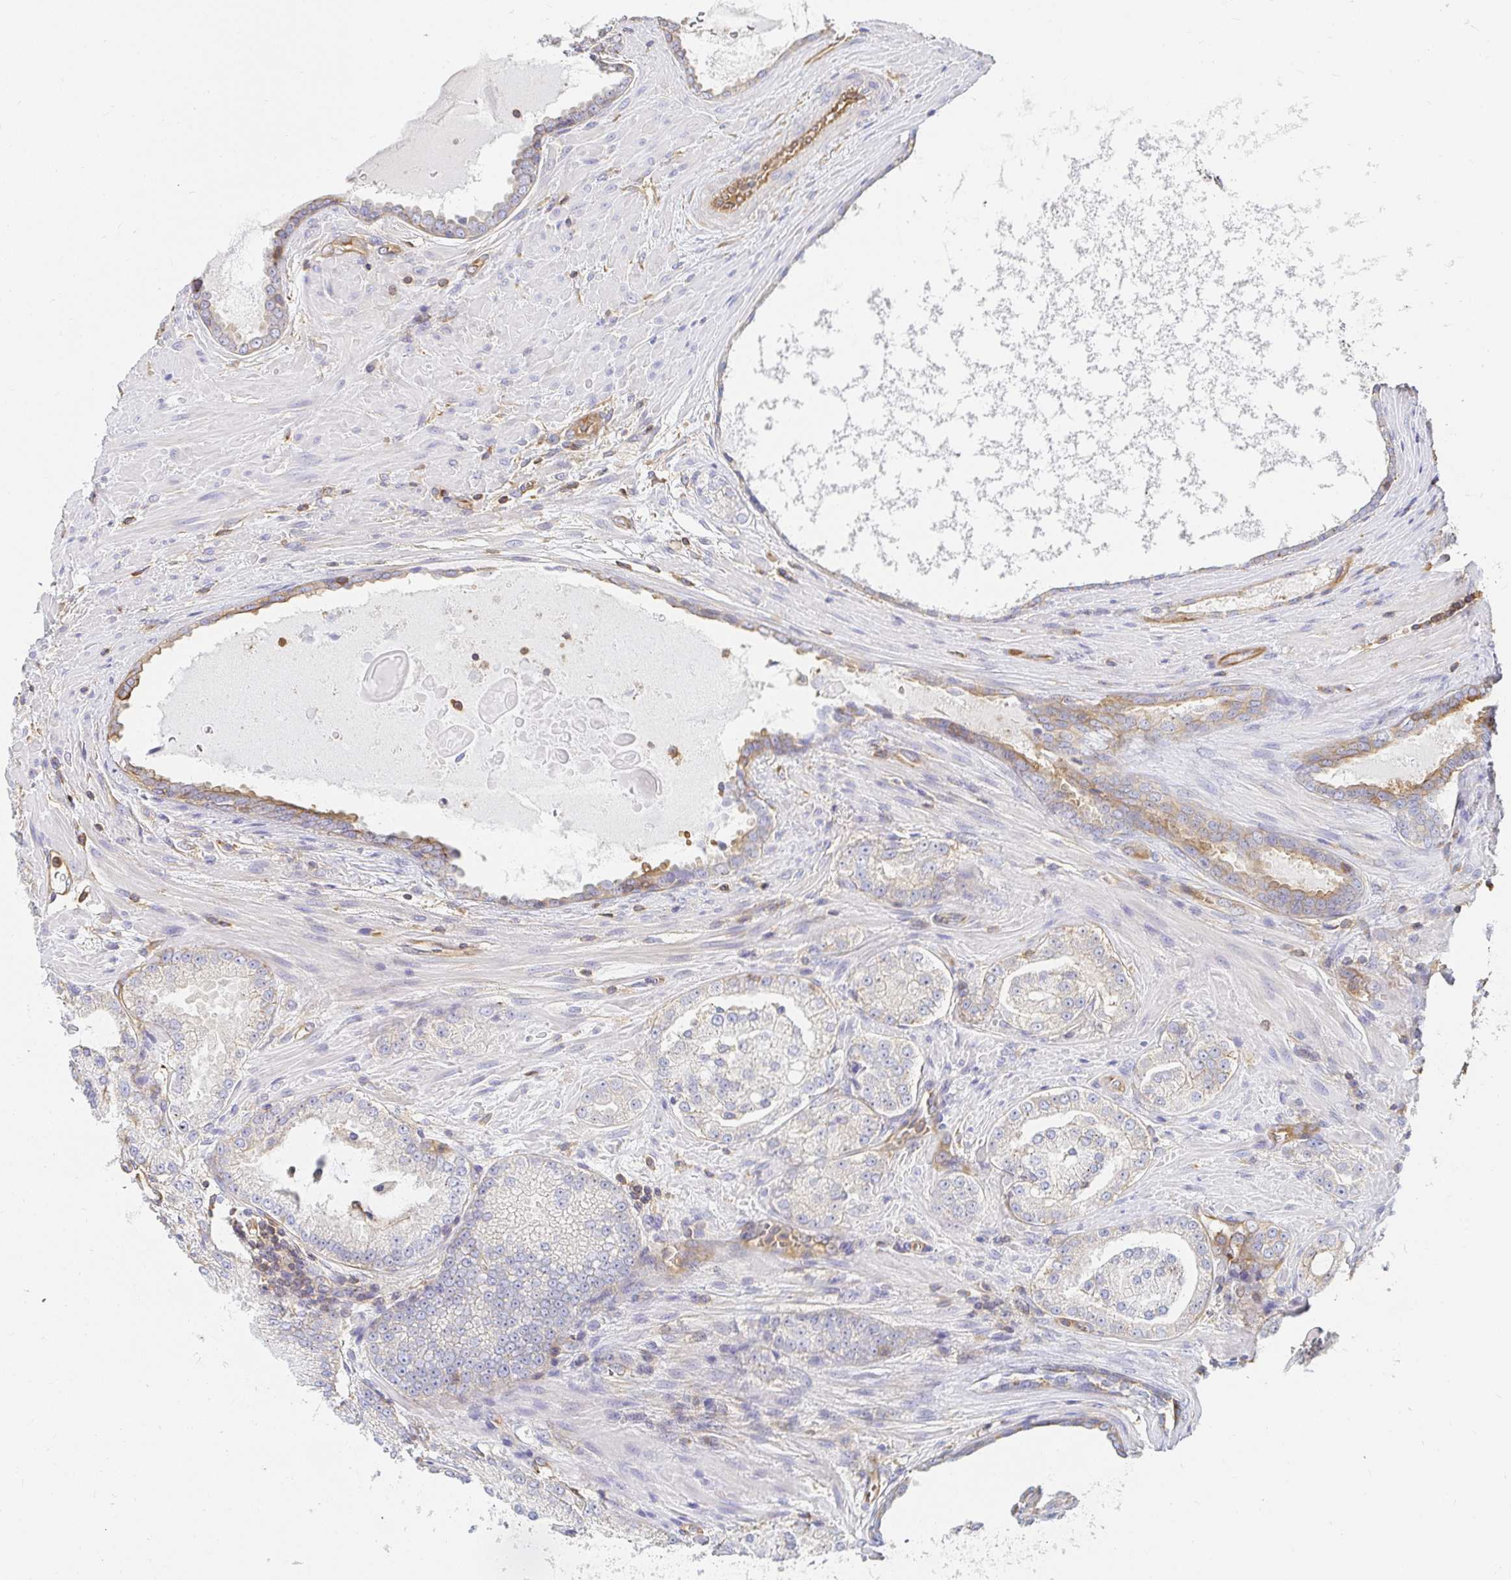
{"staining": {"intensity": "negative", "quantity": "none", "location": "none"}, "tissue": "prostate cancer", "cell_type": "Tumor cells", "image_type": "cancer", "snomed": [{"axis": "morphology", "description": "Adenocarcinoma, High grade"}, {"axis": "topography", "description": "Prostate"}], "caption": "Prostate adenocarcinoma (high-grade) stained for a protein using immunohistochemistry (IHC) reveals no expression tumor cells.", "gene": "TSPAN19", "patient": {"sex": "male", "age": 73}}